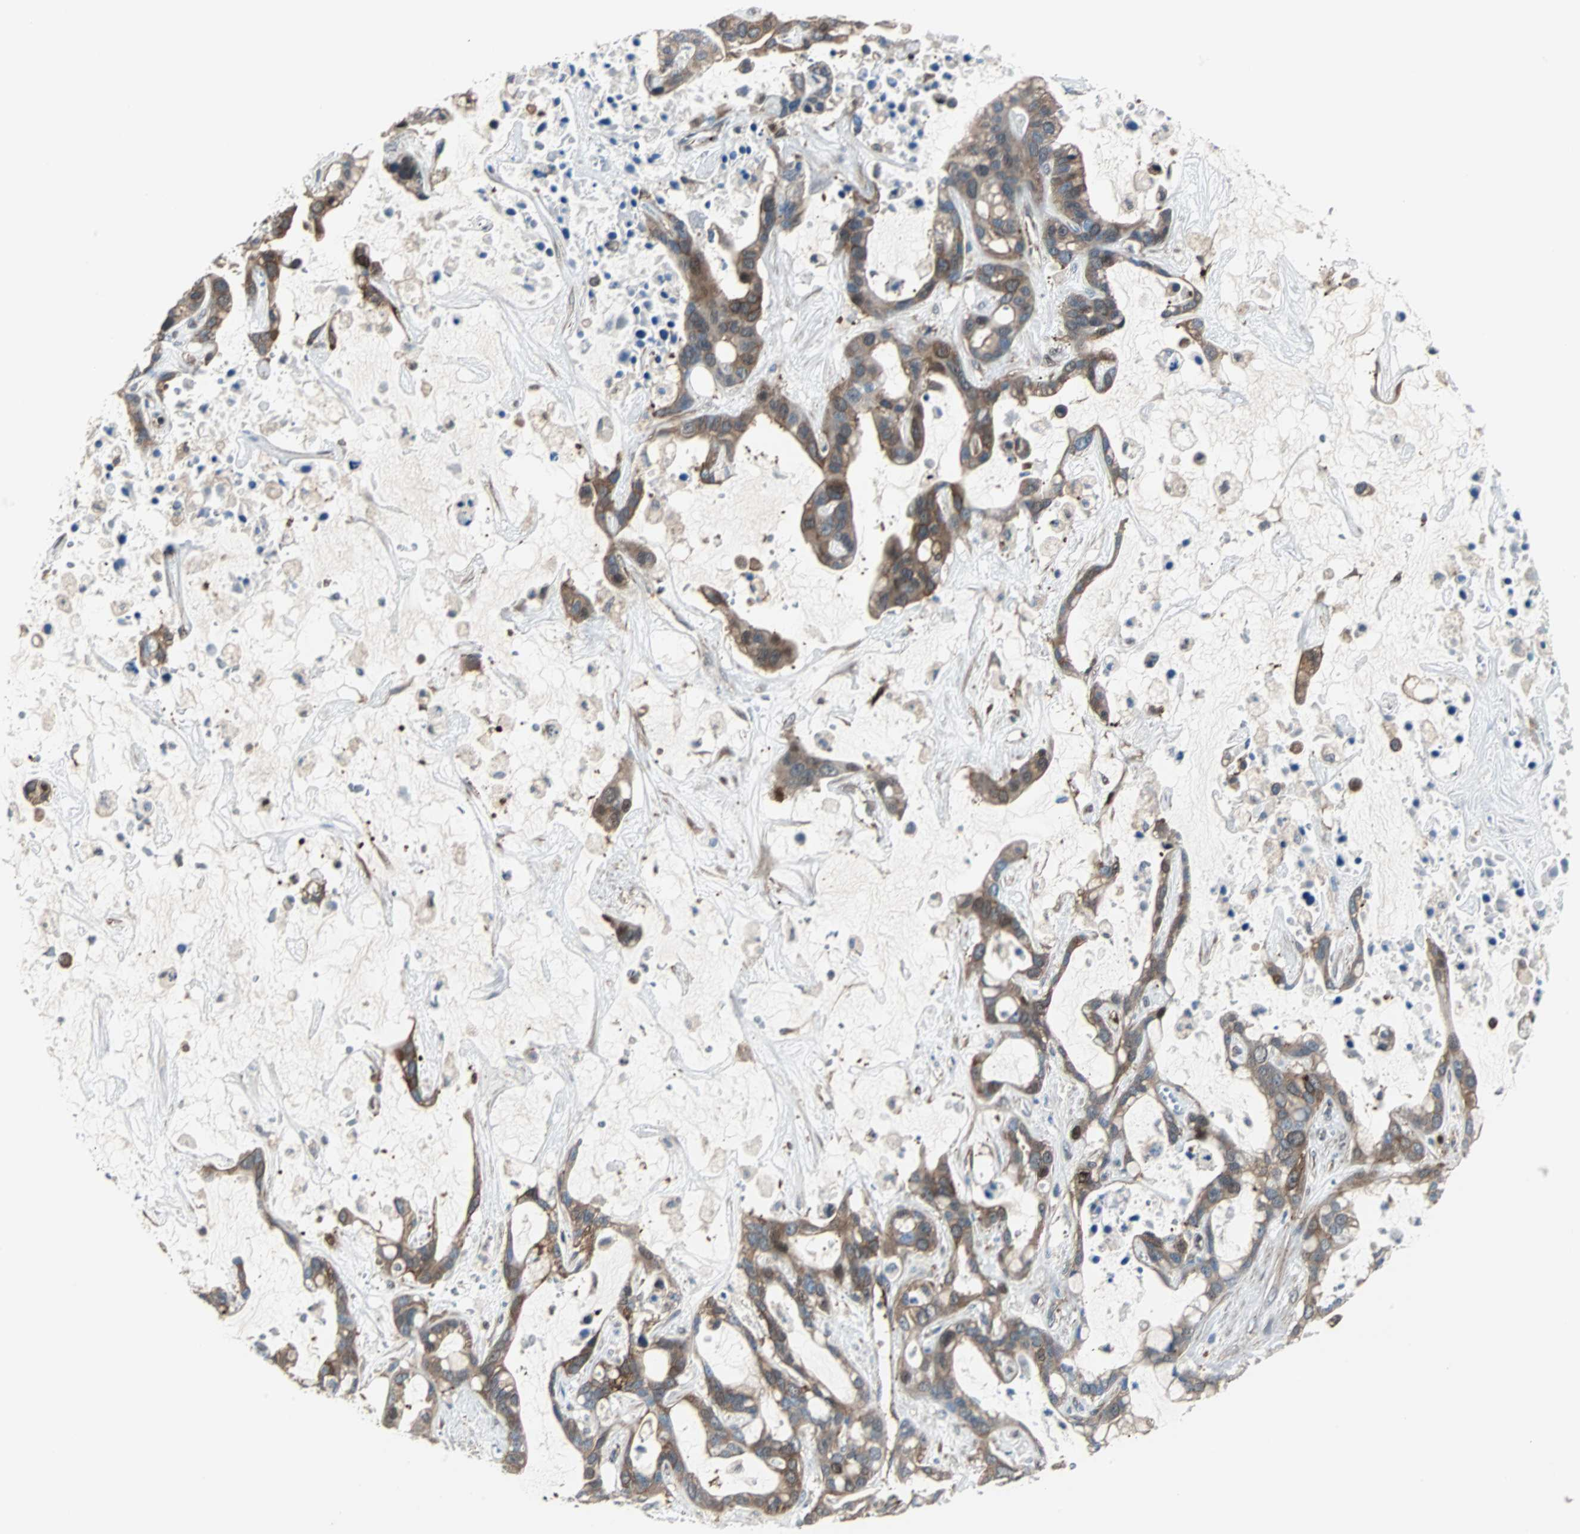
{"staining": {"intensity": "moderate", "quantity": ">75%", "location": "cytoplasmic/membranous"}, "tissue": "liver cancer", "cell_type": "Tumor cells", "image_type": "cancer", "snomed": [{"axis": "morphology", "description": "Cholangiocarcinoma"}, {"axis": "topography", "description": "Liver"}], "caption": "The immunohistochemical stain labels moderate cytoplasmic/membranous expression in tumor cells of liver cholangiocarcinoma tissue. Using DAB (3,3'-diaminobenzidine) (brown) and hematoxylin (blue) stains, captured at high magnification using brightfield microscopy.", "gene": "RELA", "patient": {"sex": "female", "age": 65}}